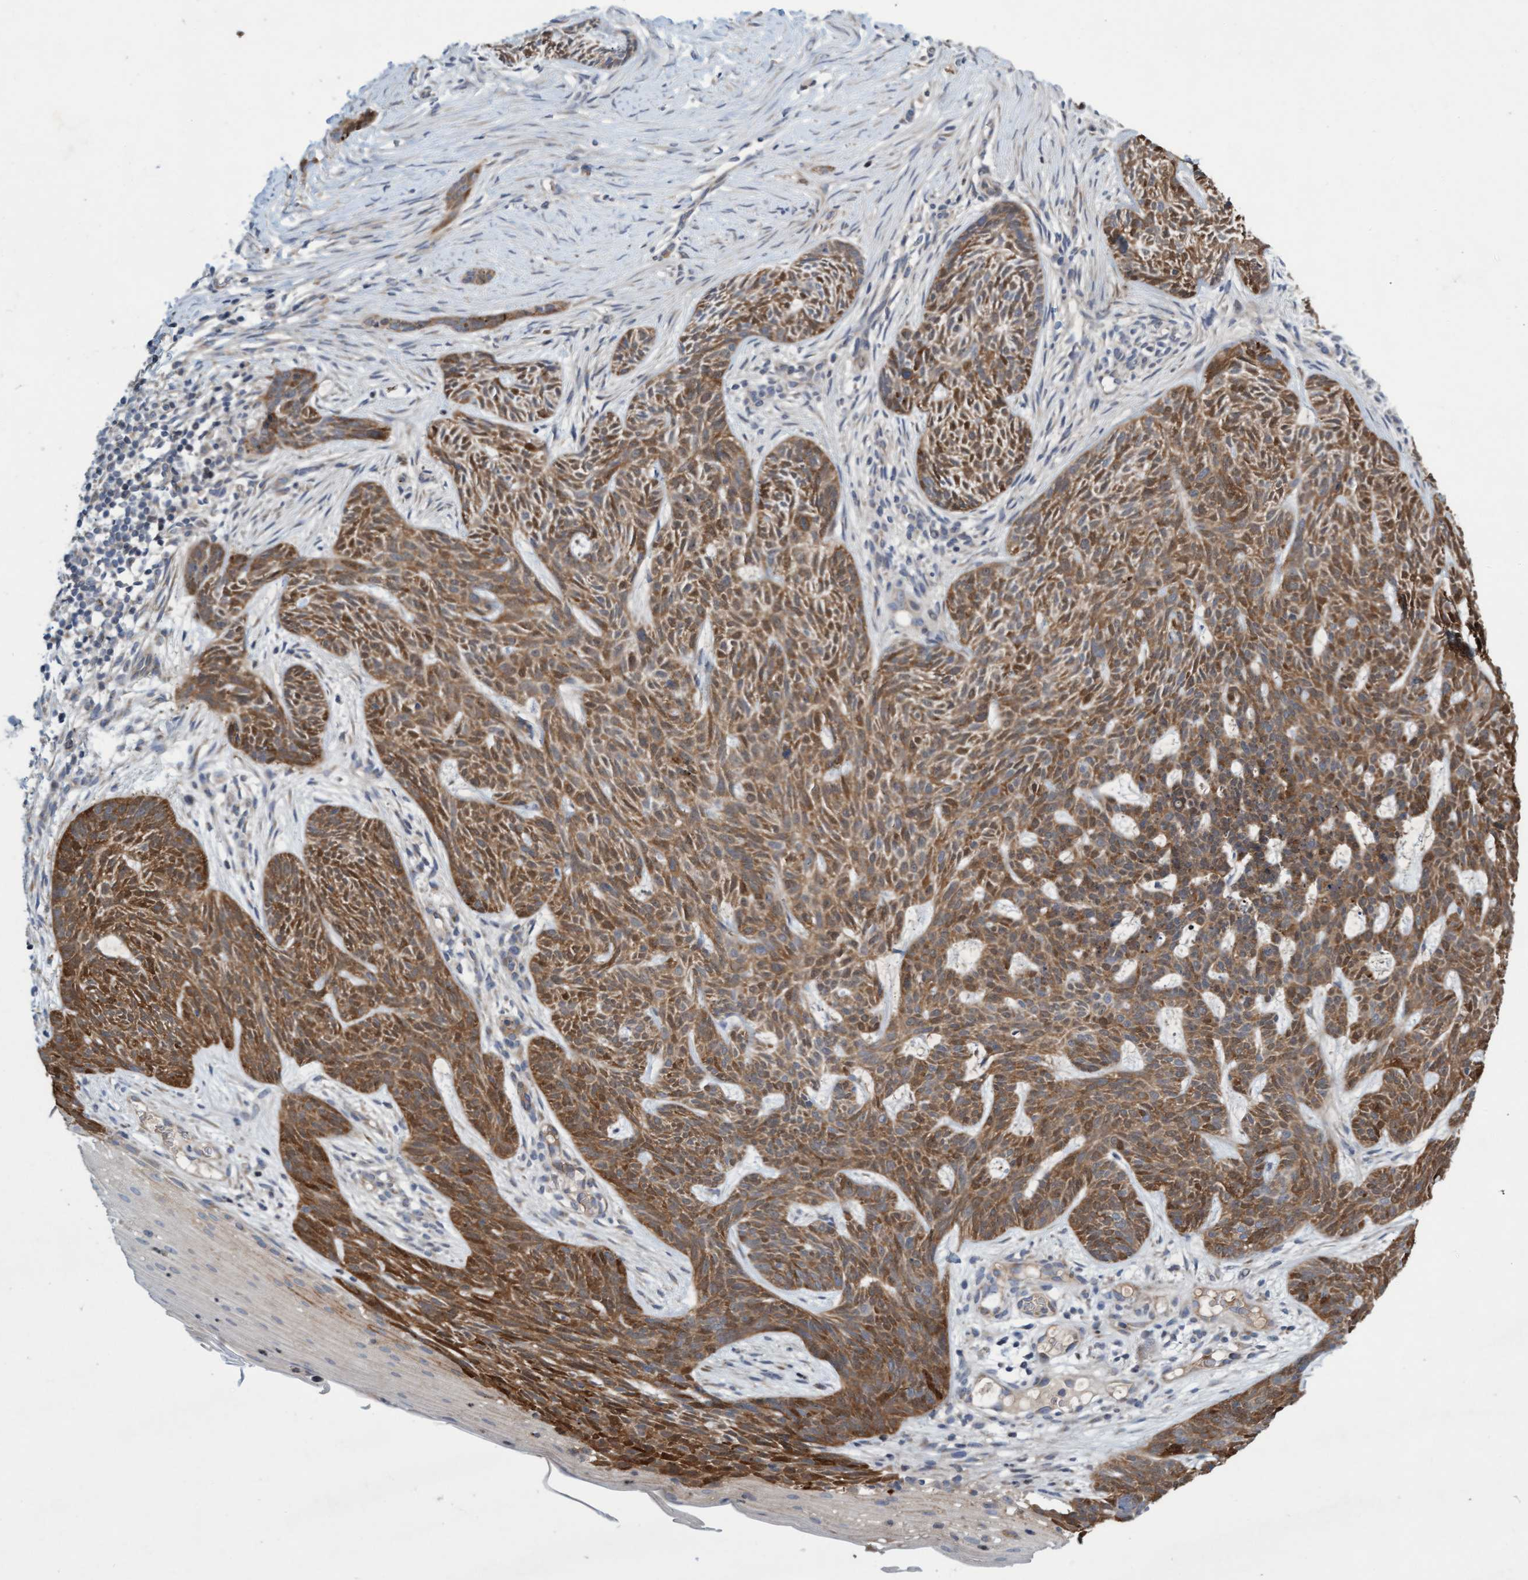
{"staining": {"intensity": "moderate", "quantity": ">75%", "location": "cytoplasmic/membranous"}, "tissue": "skin cancer", "cell_type": "Tumor cells", "image_type": "cancer", "snomed": [{"axis": "morphology", "description": "Basal cell carcinoma"}, {"axis": "topography", "description": "Skin"}], "caption": "A medium amount of moderate cytoplasmic/membranous positivity is identified in about >75% of tumor cells in basal cell carcinoma (skin) tissue.", "gene": "DDHD2", "patient": {"sex": "female", "age": 59}}